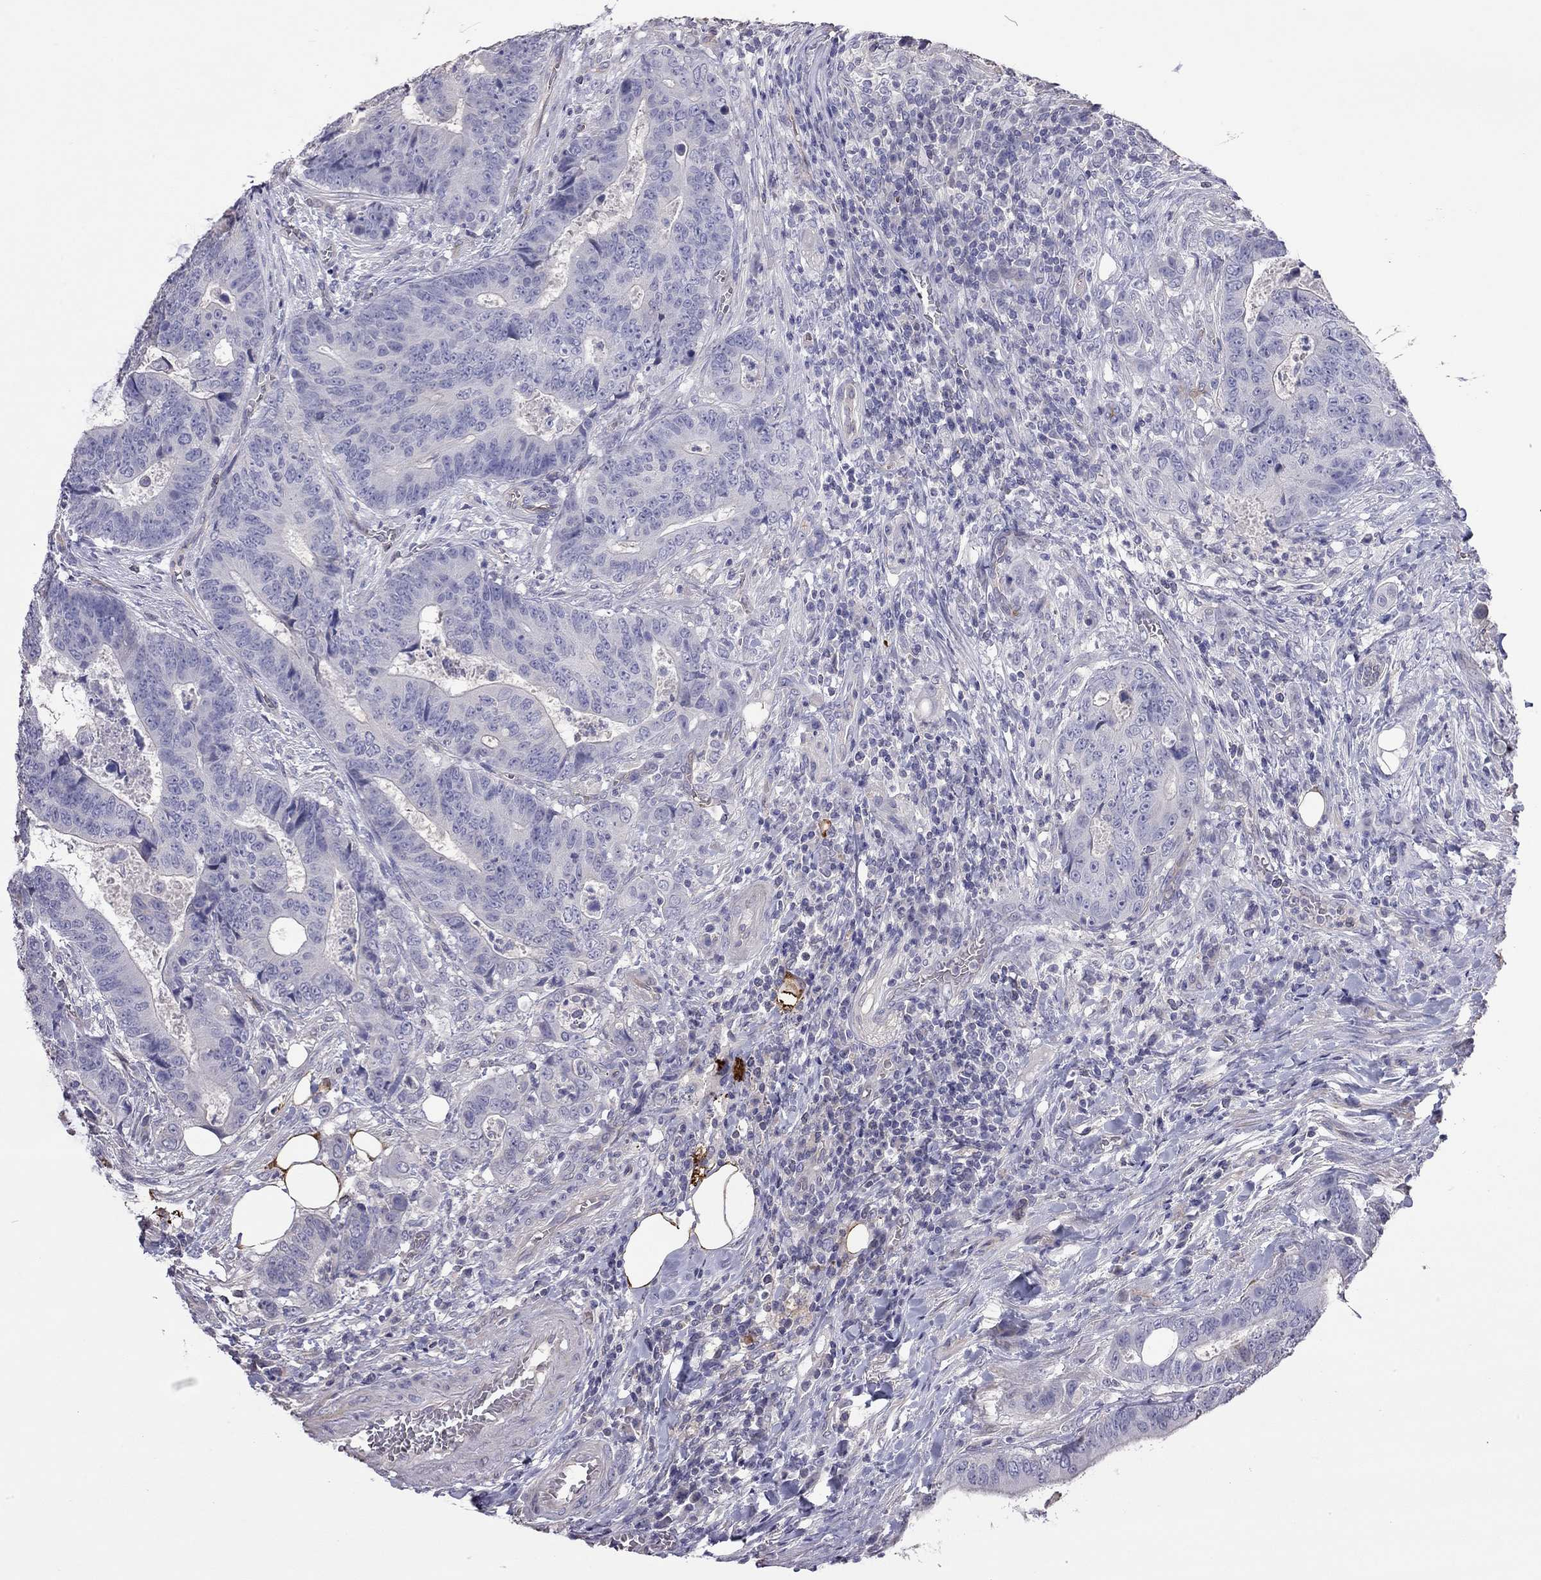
{"staining": {"intensity": "negative", "quantity": "none", "location": "none"}, "tissue": "colorectal cancer", "cell_type": "Tumor cells", "image_type": "cancer", "snomed": [{"axis": "morphology", "description": "Adenocarcinoma, NOS"}, {"axis": "topography", "description": "Colon"}], "caption": "A histopathology image of adenocarcinoma (colorectal) stained for a protein displays no brown staining in tumor cells. (Brightfield microscopy of DAB (3,3'-diaminobenzidine) immunohistochemistry (IHC) at high magnification).", "gene": "FEZ1", "patient": {"sex": "female", "age": 48}}